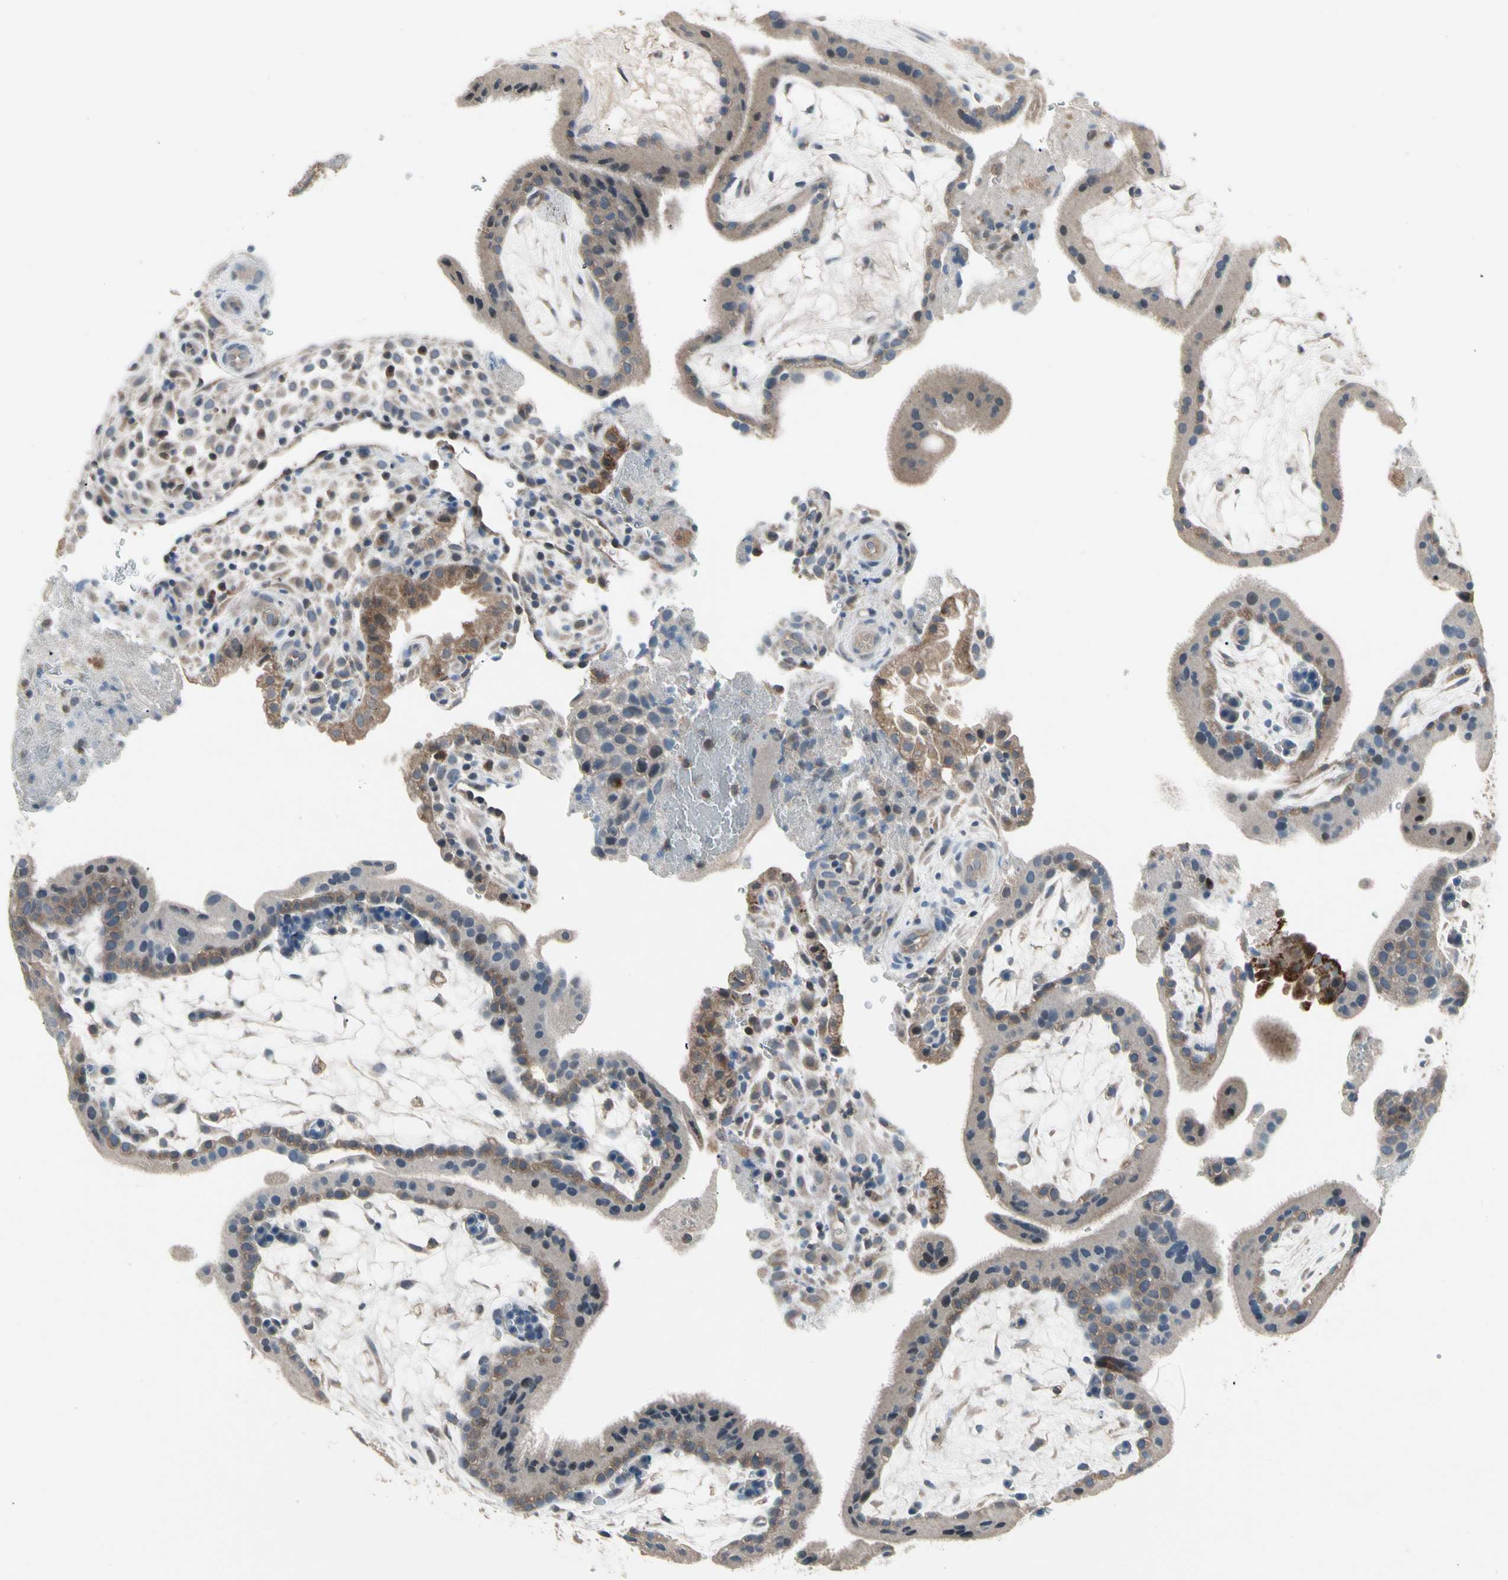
{"staining": {"intensity": "weak", "quantity": ">75%", "location": "cytoplasmic/membranous"}, "tissue": "placenta", "cell_type": "Decidual cells", "image_type": "normal", "snomed": [{"axis": "morphology", "description": "Normal tissue, NOS"}, {"axis": "topography", "description": "Placenta"}], "caption": "The photomicrograph demonstrates staining of normal placenta, revealing weak cytoplasmic/membranous protein positivity (brown color) within decidual cells.", "gene": "NMI", "patient": {"sex": "female", "age": 19}}